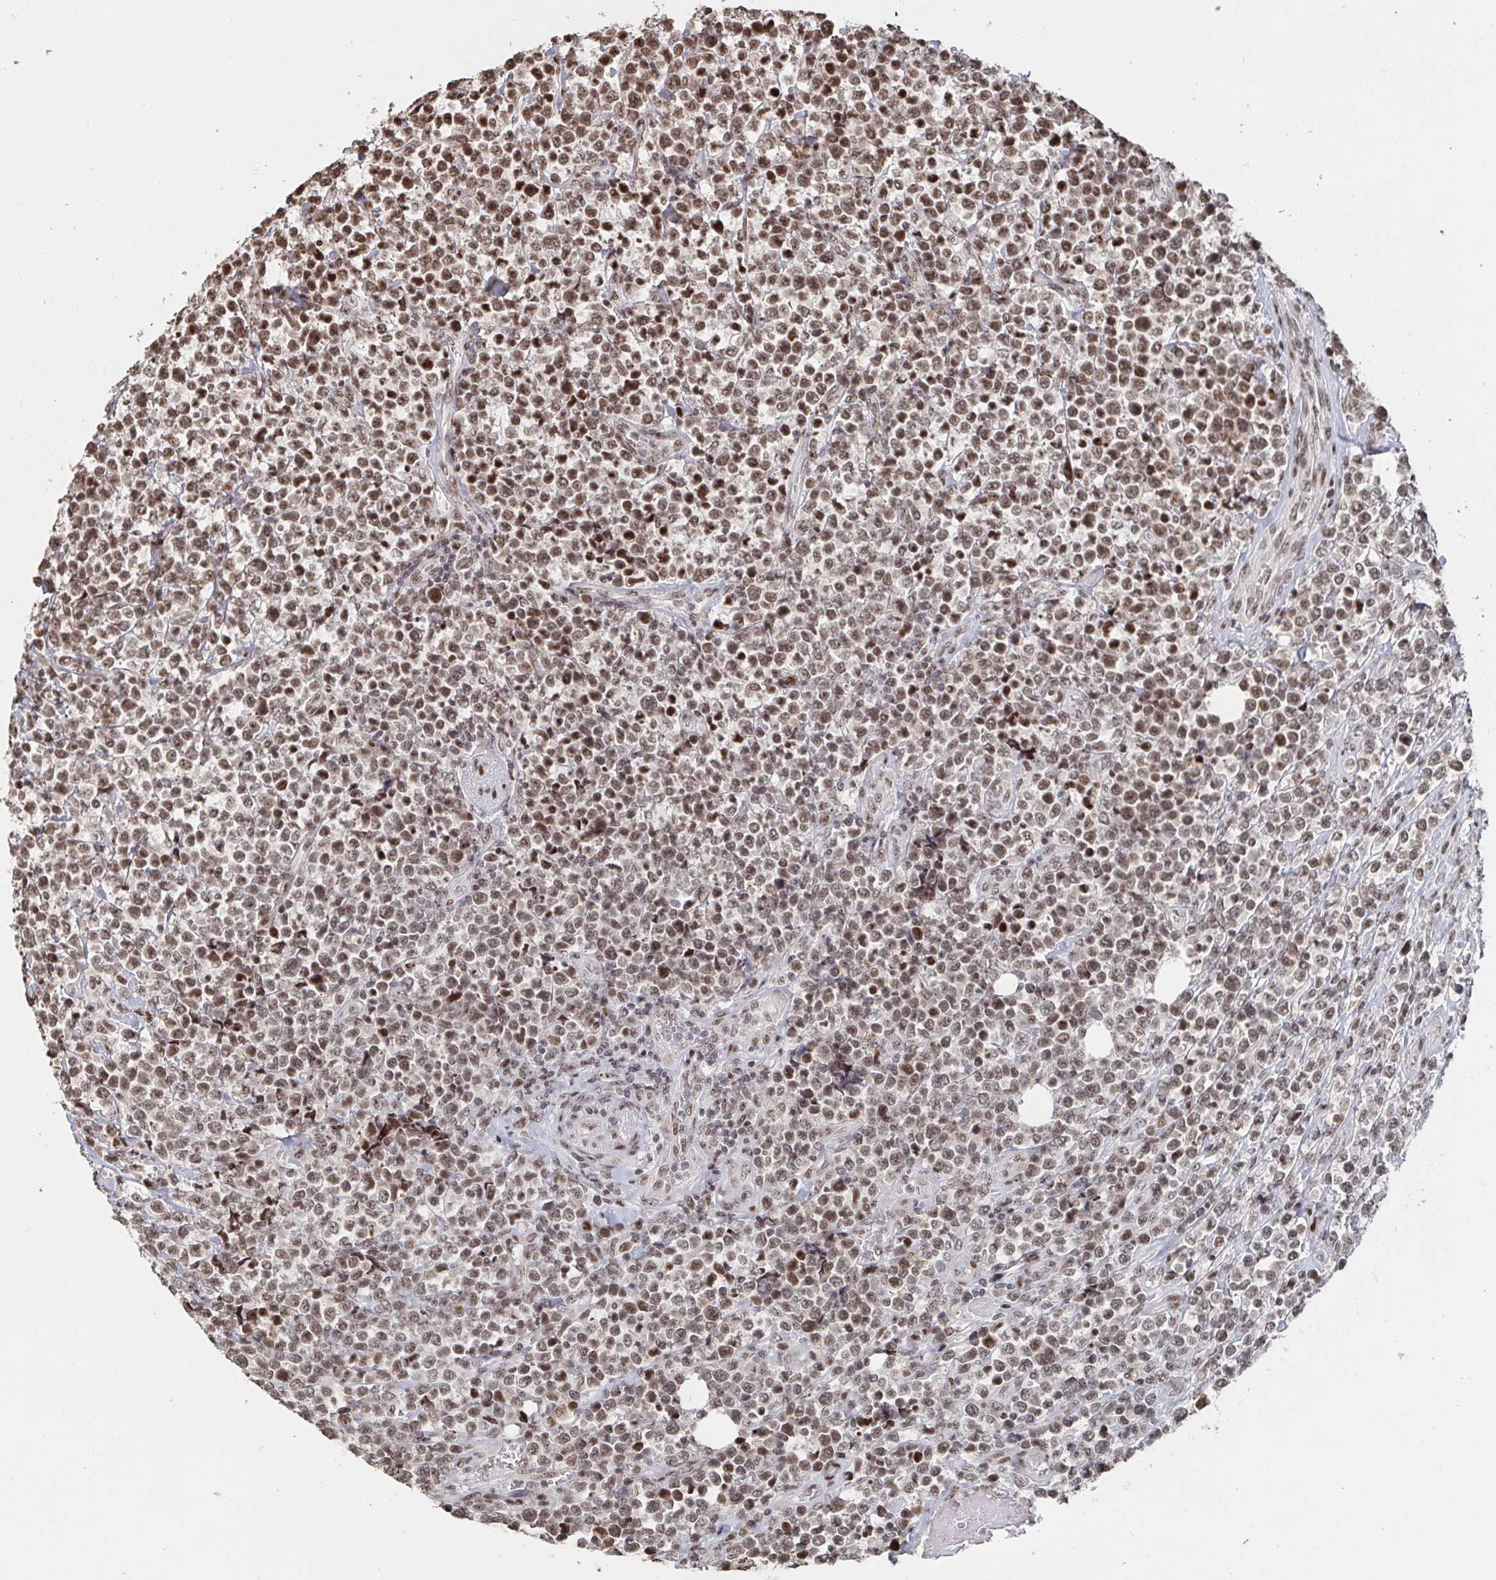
{"staining": {"intensity": "moderate", "quantity": ">75%", "location": "nuclear"}, "tissue": "lymphoma", "cell_type": "Tumor cells", "image_type": "cancer", "snomed": [{"axis": "morphology", "description": "Malignant lymphoma, non-Hodgkin's type, High grade"}, {"axis": "topography", "description": "Soft tissue"}], "caption": "Human malignant lymphoma, non-Hodgkin's type (high-grade) stained with a brown dye displays moderate nuclear positive expression in about >75% of tumor cells.", "gene": "ZDHHC12", "patient": {"sex": "female", "age": 56}}